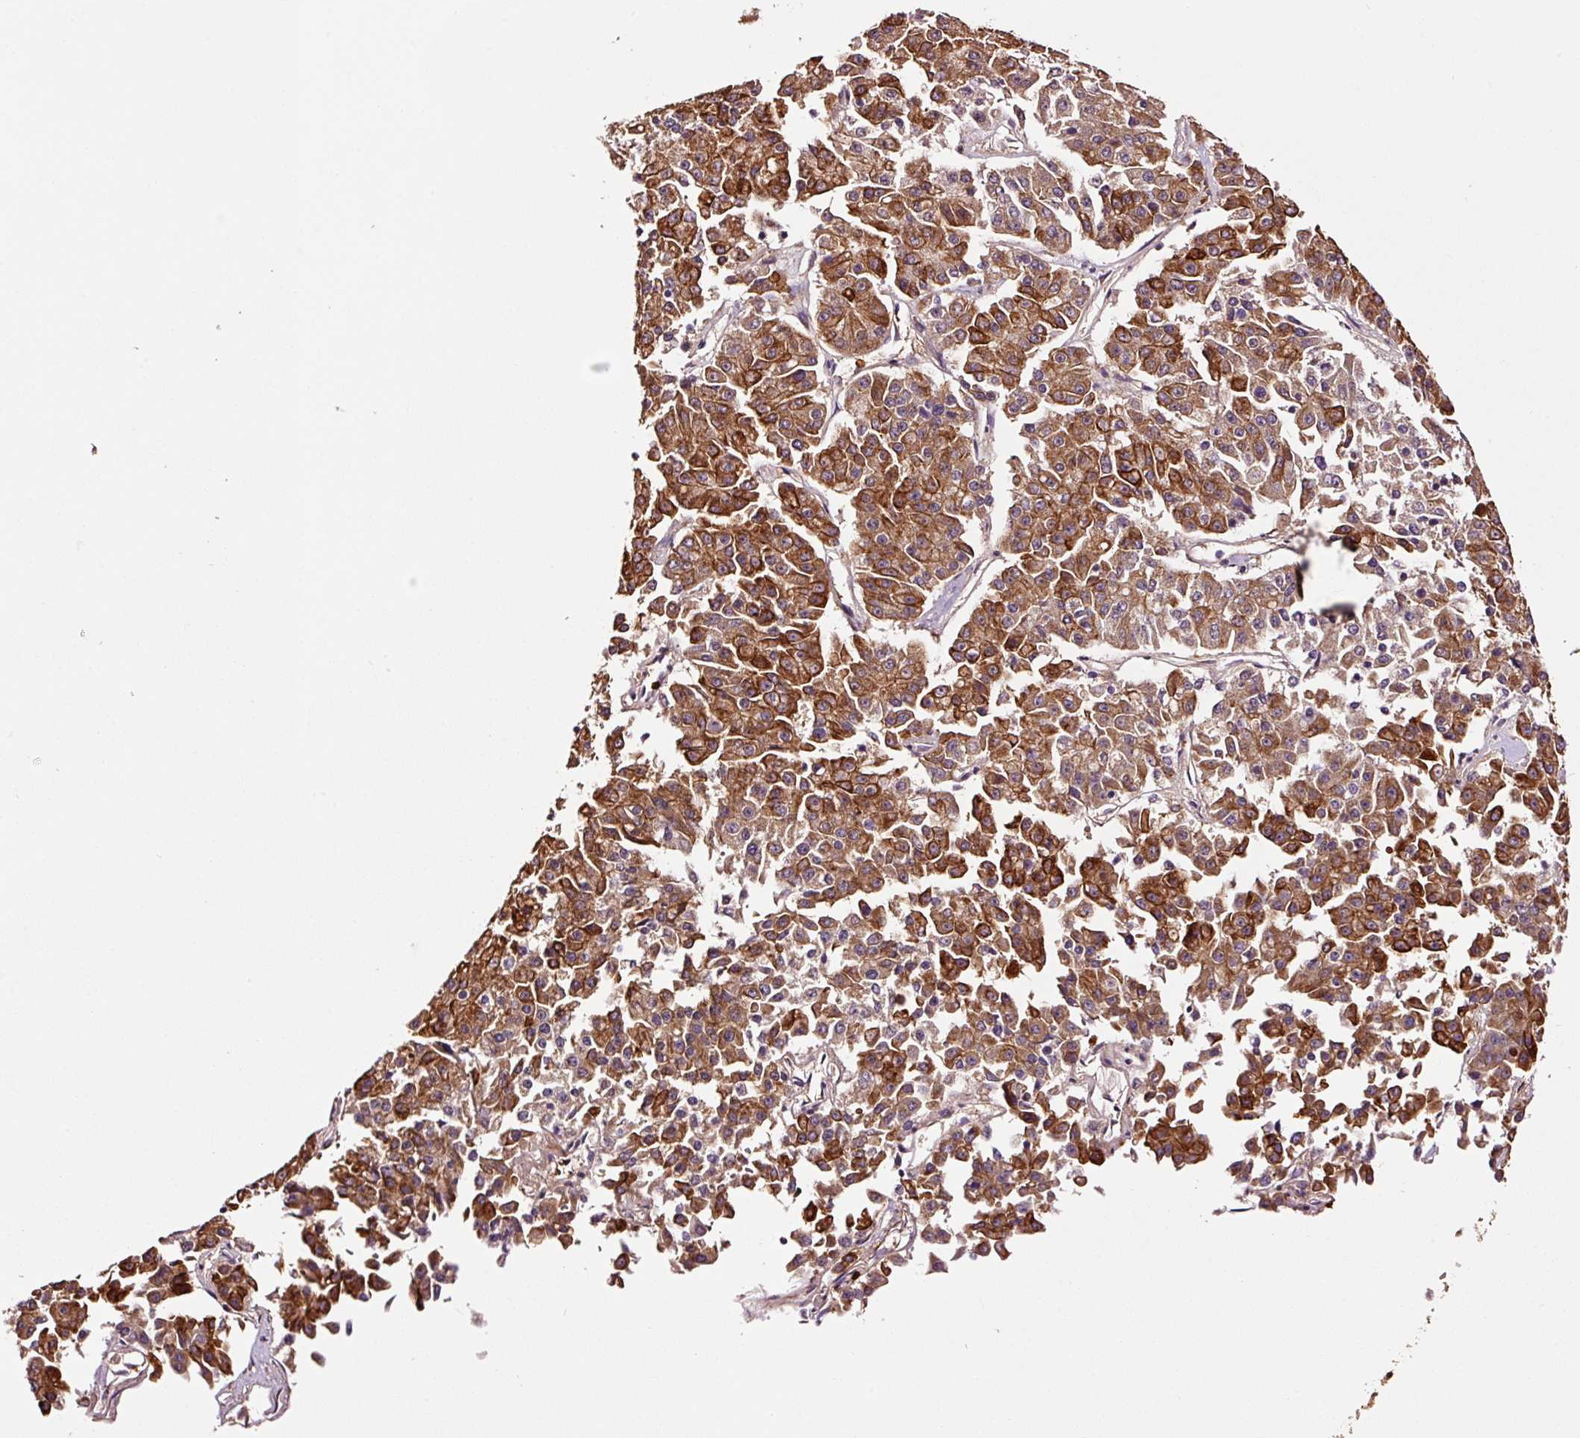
{"staining": {"intensity": "strong", "quantity": "25%-75%", "location": "cytoplasmic/membranous"}, "tissue": "pancreatic cancer", "cell_type": "Tumor cells", "image_type": "cancer", "snomed": [{"axis": "morphology", "description": "Adenocarcinoma, NOS"}, {"axis": "topography", "description": "Pancreas"}], "caption": "This is an image of immunohistochemistry (IHC) staining of pancreatic adenocarcinoma, which shows strong expression in the cytoplasmic/membranous of tumor cells.", "gene": "PGLYRP2", "patient": {"sex": "male", "age": 50}}